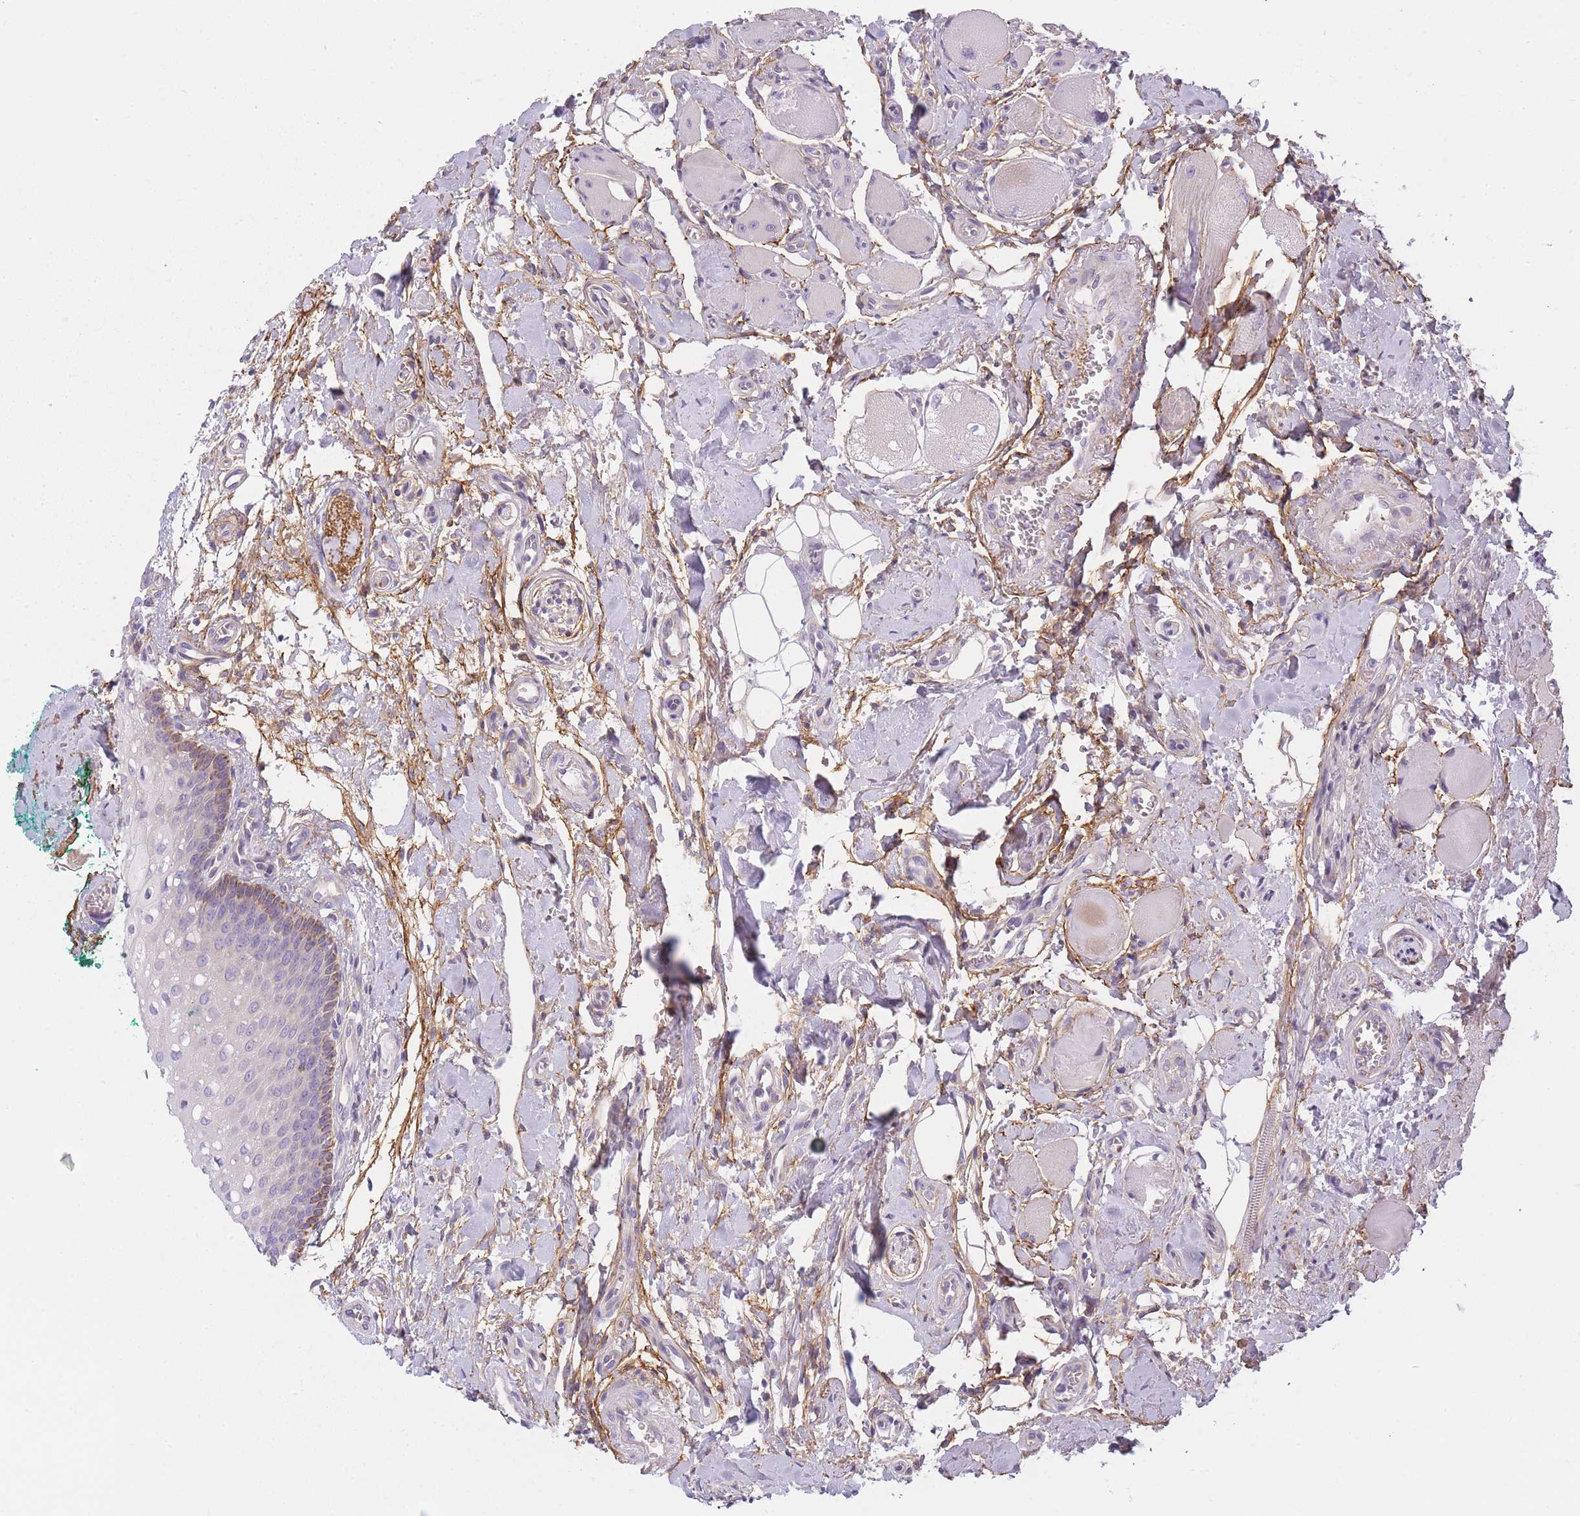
{"staining": {"intensity": "moderate", "quantity": "<25%", "location": "cytoplasmic/membranous"}, "tissue": "oral mucosa", "cell_type": "Squamous epithelial cells", "image_type": "normal", "snomed": [{"axis": "morphology", "description": "Normal tissue, NOS"}, {"axis": "morphology", "description": "Squamous cell carcinoma, NOS"}, {"axis": "topography", "description": "Oral tissue"}, {"axis": "topography", "description": "Tounge, NOS"}, {"axis": "topography", "description": "Head-Neck"}], "caption": "A low amount of moderate cytoplasmic/membranous expression is seen in approximately <25% of squamous epithelial cells in normal oral mucosa. Nuclei are stained in blue.", "gene": "AP3M1", "patient": {"sex": "male", "age": 79}}